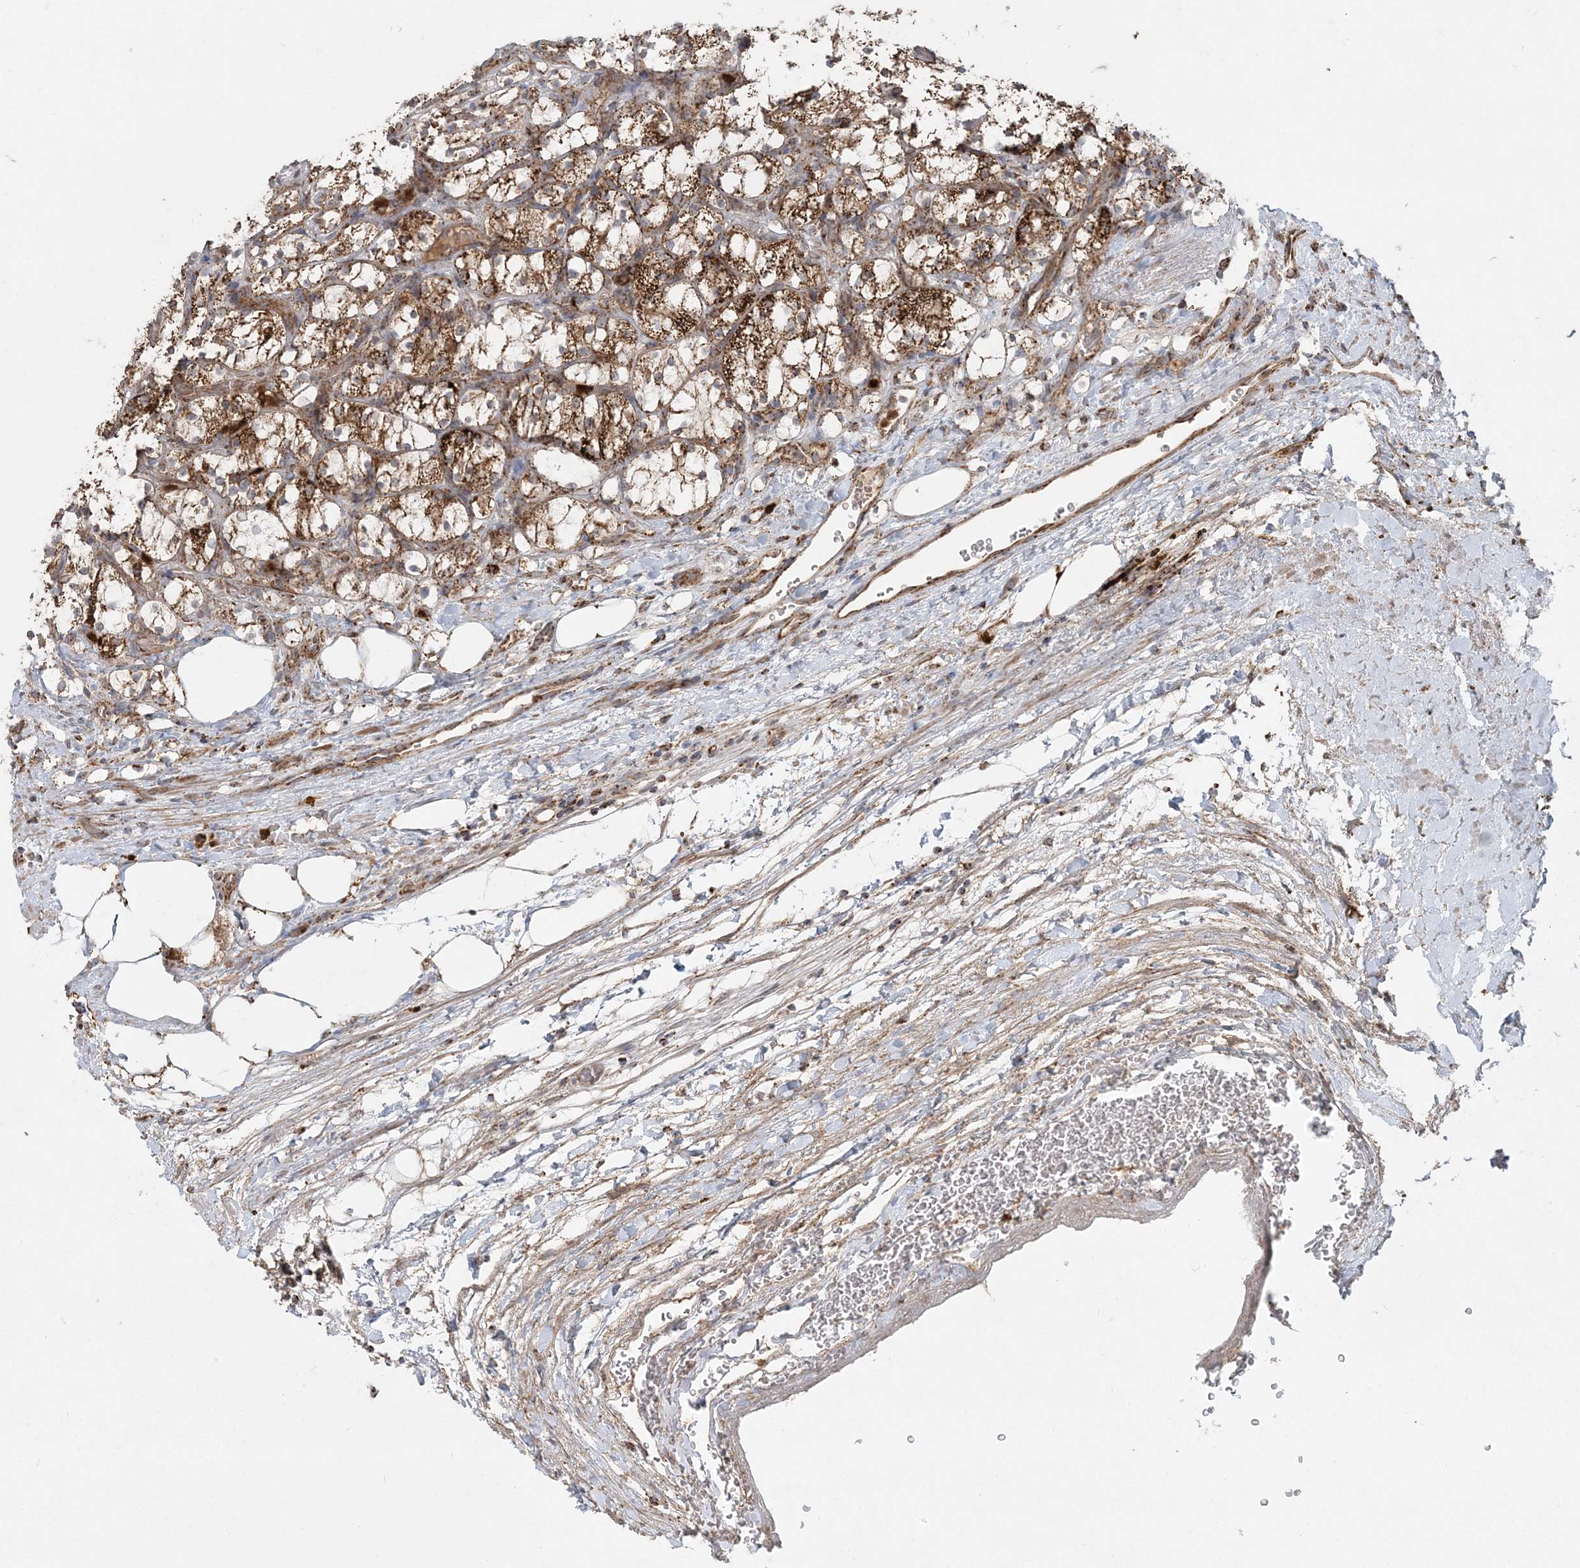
{"staining": {"intensity": "strong", "quantity": ">75%", "location": "cytoplasmic/membranous"}, "tissue": "renal cancer", "cell_type": "Tumor cells", "image_type": "cancer", "snomed": [{"axis": "morphology", "description": "Adenocarcinoma, NOS"}, {"axis": "topography", "description": "Kidney"}], "caption": "This is an image of immunohistochemistry (IHC) staining of renal cancer, which shows strong staining in the cytoplasmic/membranous of tumor cells.", "gene": "LRPPRC", "patient": {"sex": "female", "age": 69}}